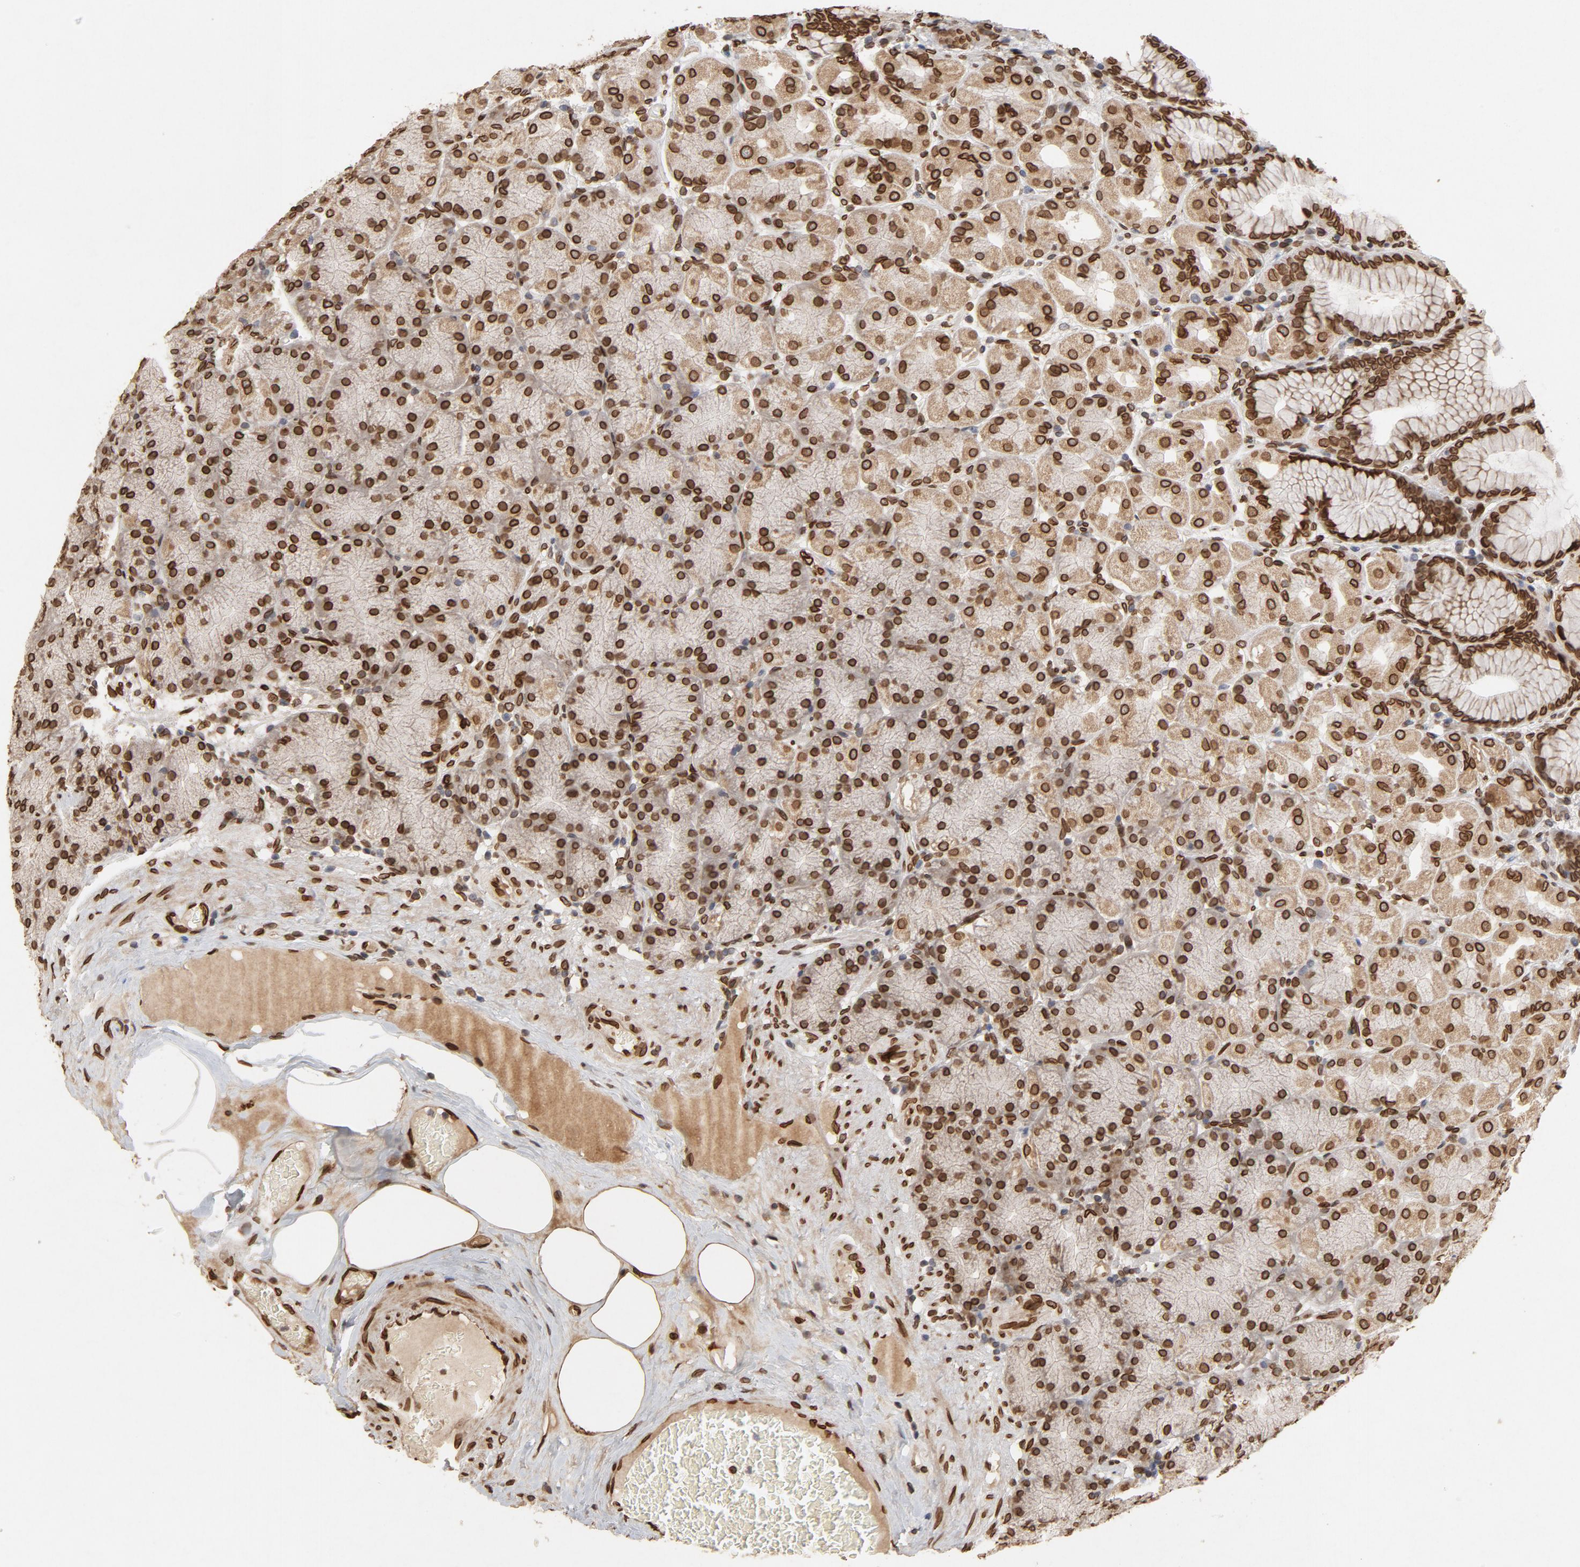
{"staining": {"intensity": "strong", "quantity": ">75%", "location": "cytoplasmic/membranous,nuclear"}, "tissue": "stomach", "cell_type": "Glandular cells", "image_type": "normal", "snomed": [{"axis": "morphology", "description": "Normal tissue, NOS"}, {"axis": "topography", "description": "Stomach, upper"}], "caption": "Protein staining of unremarkable stomach reveals strong cytoplasmic/membranous,nuclear positivity in approximately >75% of glandular cells. (IHC, brightfield microscopy, high magnification).", "gene": "LMNA", "patient": {"sex": "female", "age": 56}}